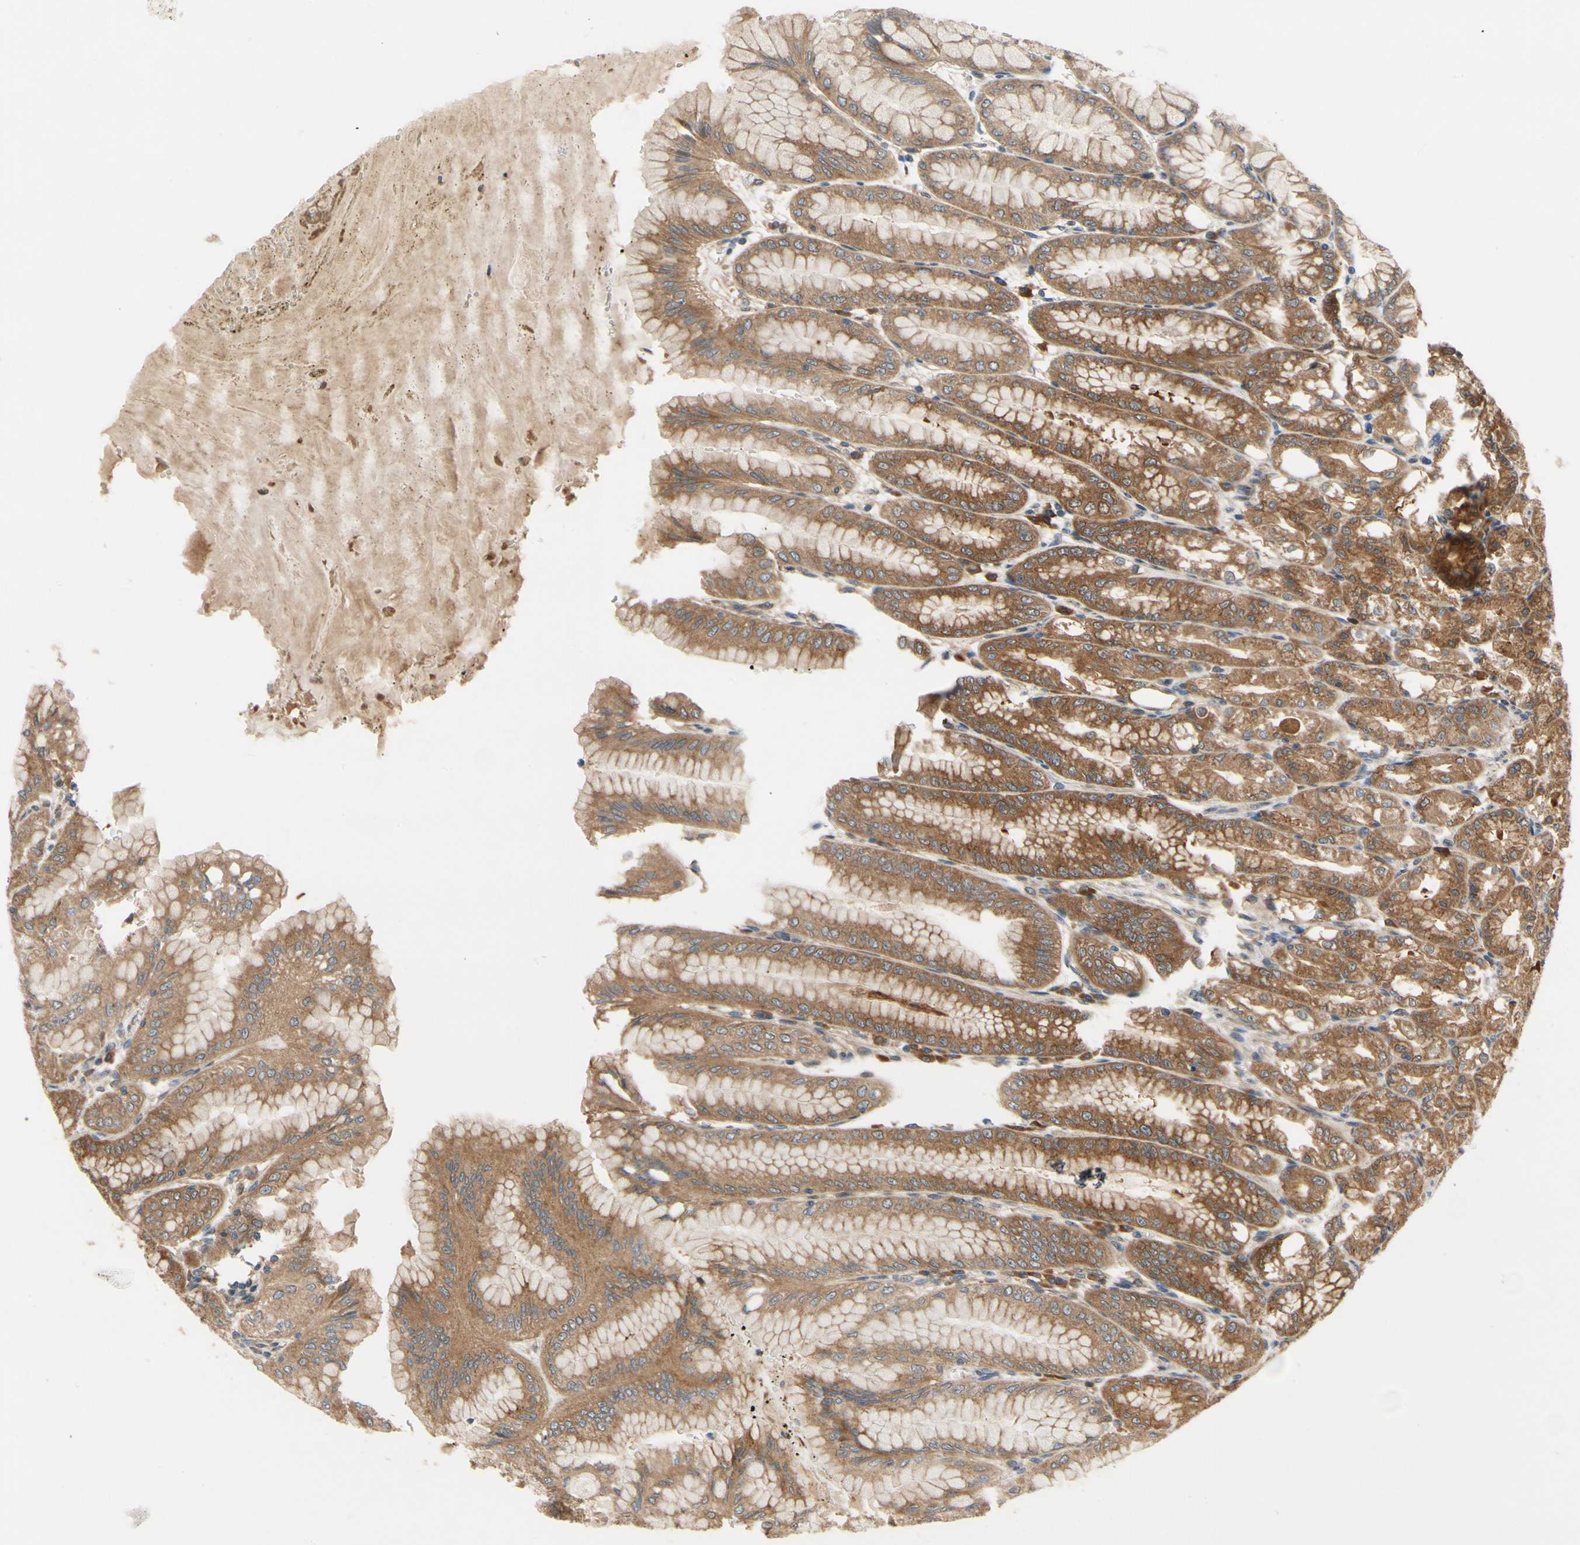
{"staining": {"intensity": "moderate", "quantity": ">75%", "location": "cytoplasmic/membranous"}, "tissue": "stomach", "cell_type": "Glandular cells", "image_type": "normal", "snomed": [{"axis": "morphology", "description": "Normal tissue, NOS"}, {"axis": "topography", "description": "Stomach, lower"}], "caption": "This is a photomicrograph of IHC staining of benign stomach, which shows moderate expression in the cytoplasmic/membranous of glandular cells.", "gene": "TDRP", "patient": {"sex": "male", "age": 71}}